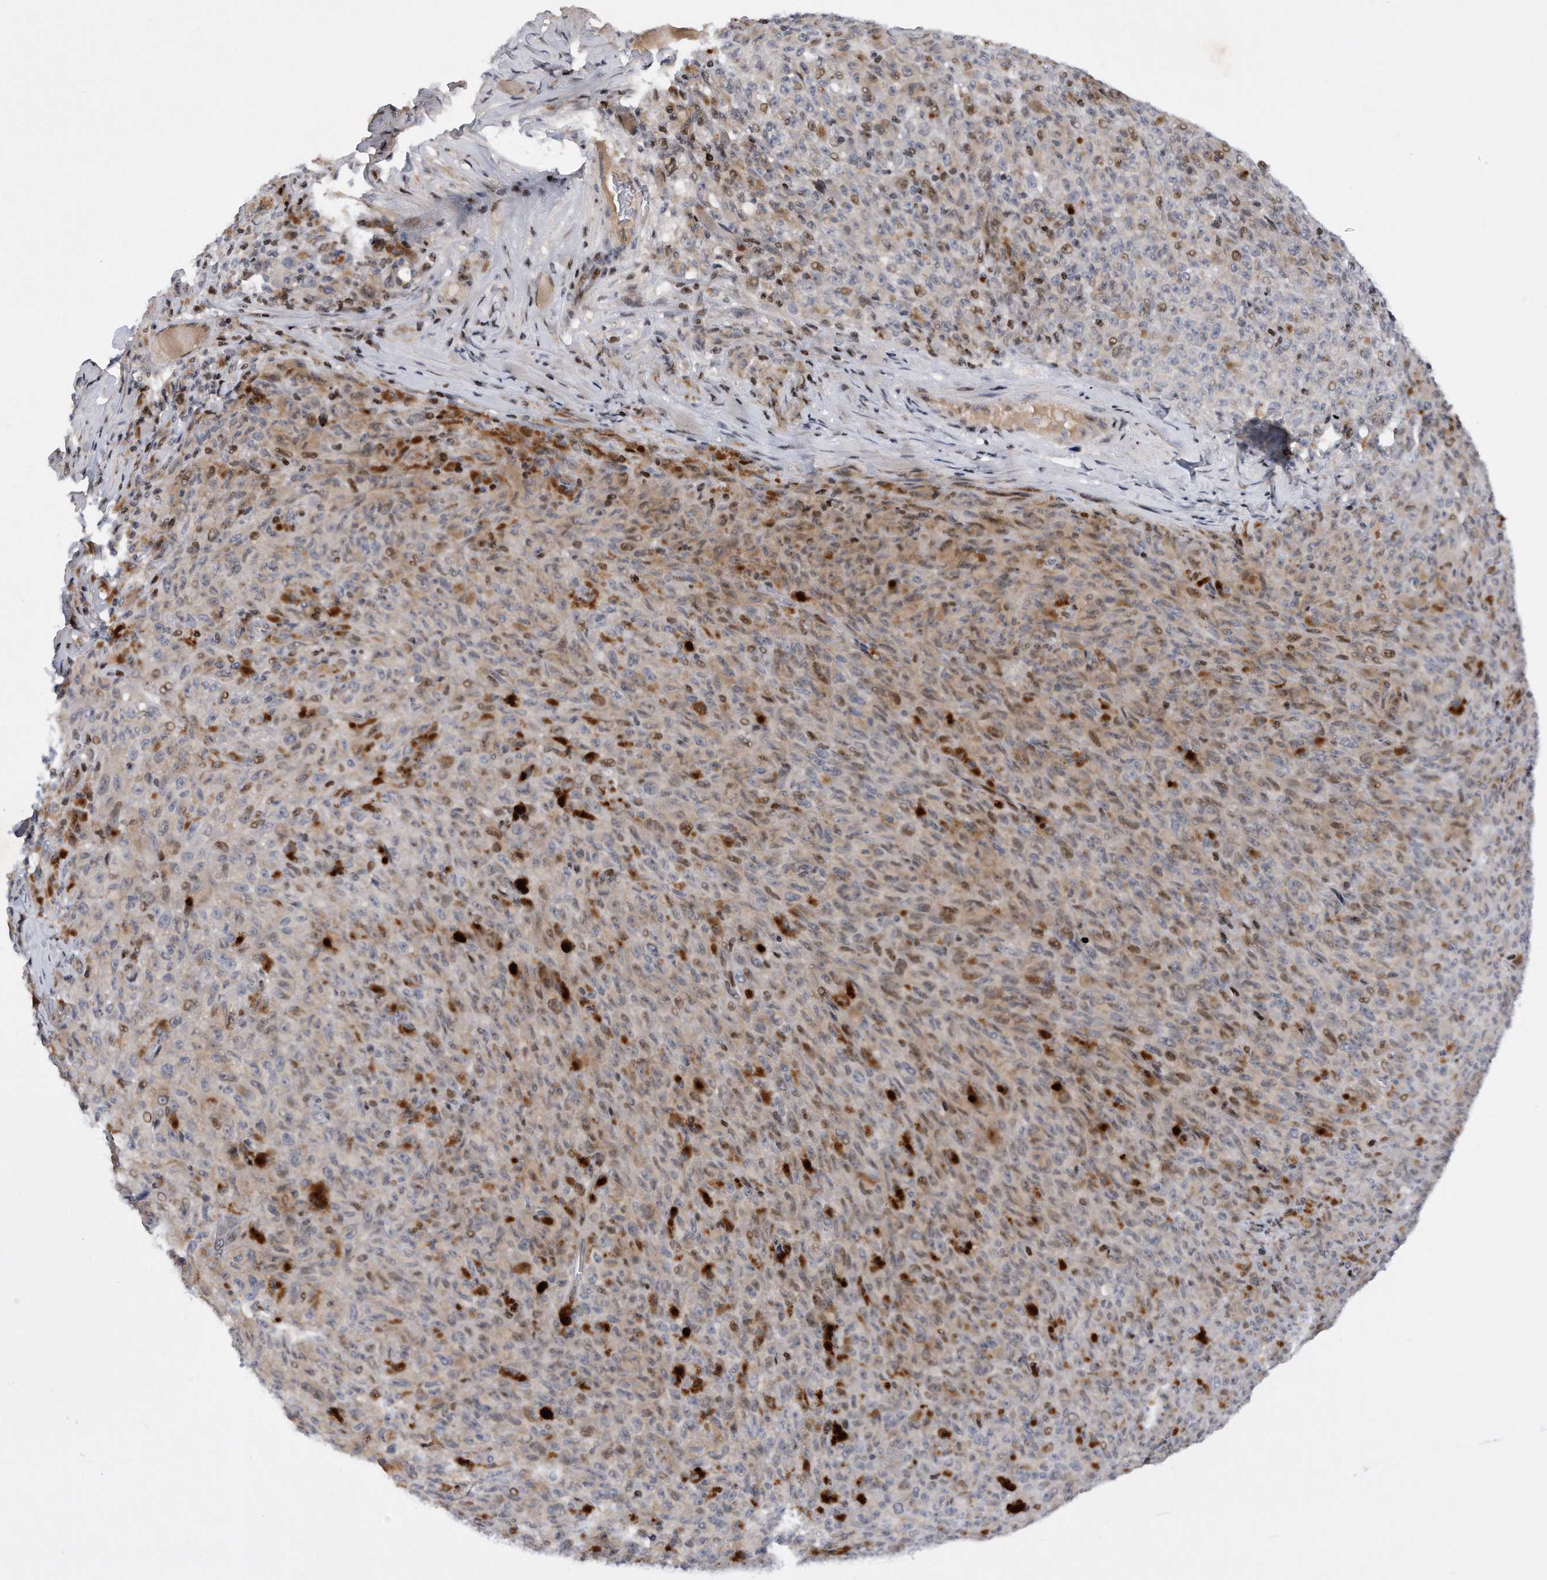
{"staining": {"intensity": "moderate", "quantity": "25%-75%", "location": "cytoplasmic/membranous,nuclear"}, "tissue": "melanoma", "cell_type": "Tumor cells", "image_type": "cancer", "snomed": [{"axis": "morphology", "description": "Malignant melanoma, NOS"}, {"axis": "topography", "description": "Skin"}], "caption": "The micrograph exhibits staining of melanoma, revealing moderate cytoplasmic/membranous and nuclear protein positivity (brown color) within tumor cells.", "gene": "CDH12", "patient": {"sex": "female", "age": 82}}